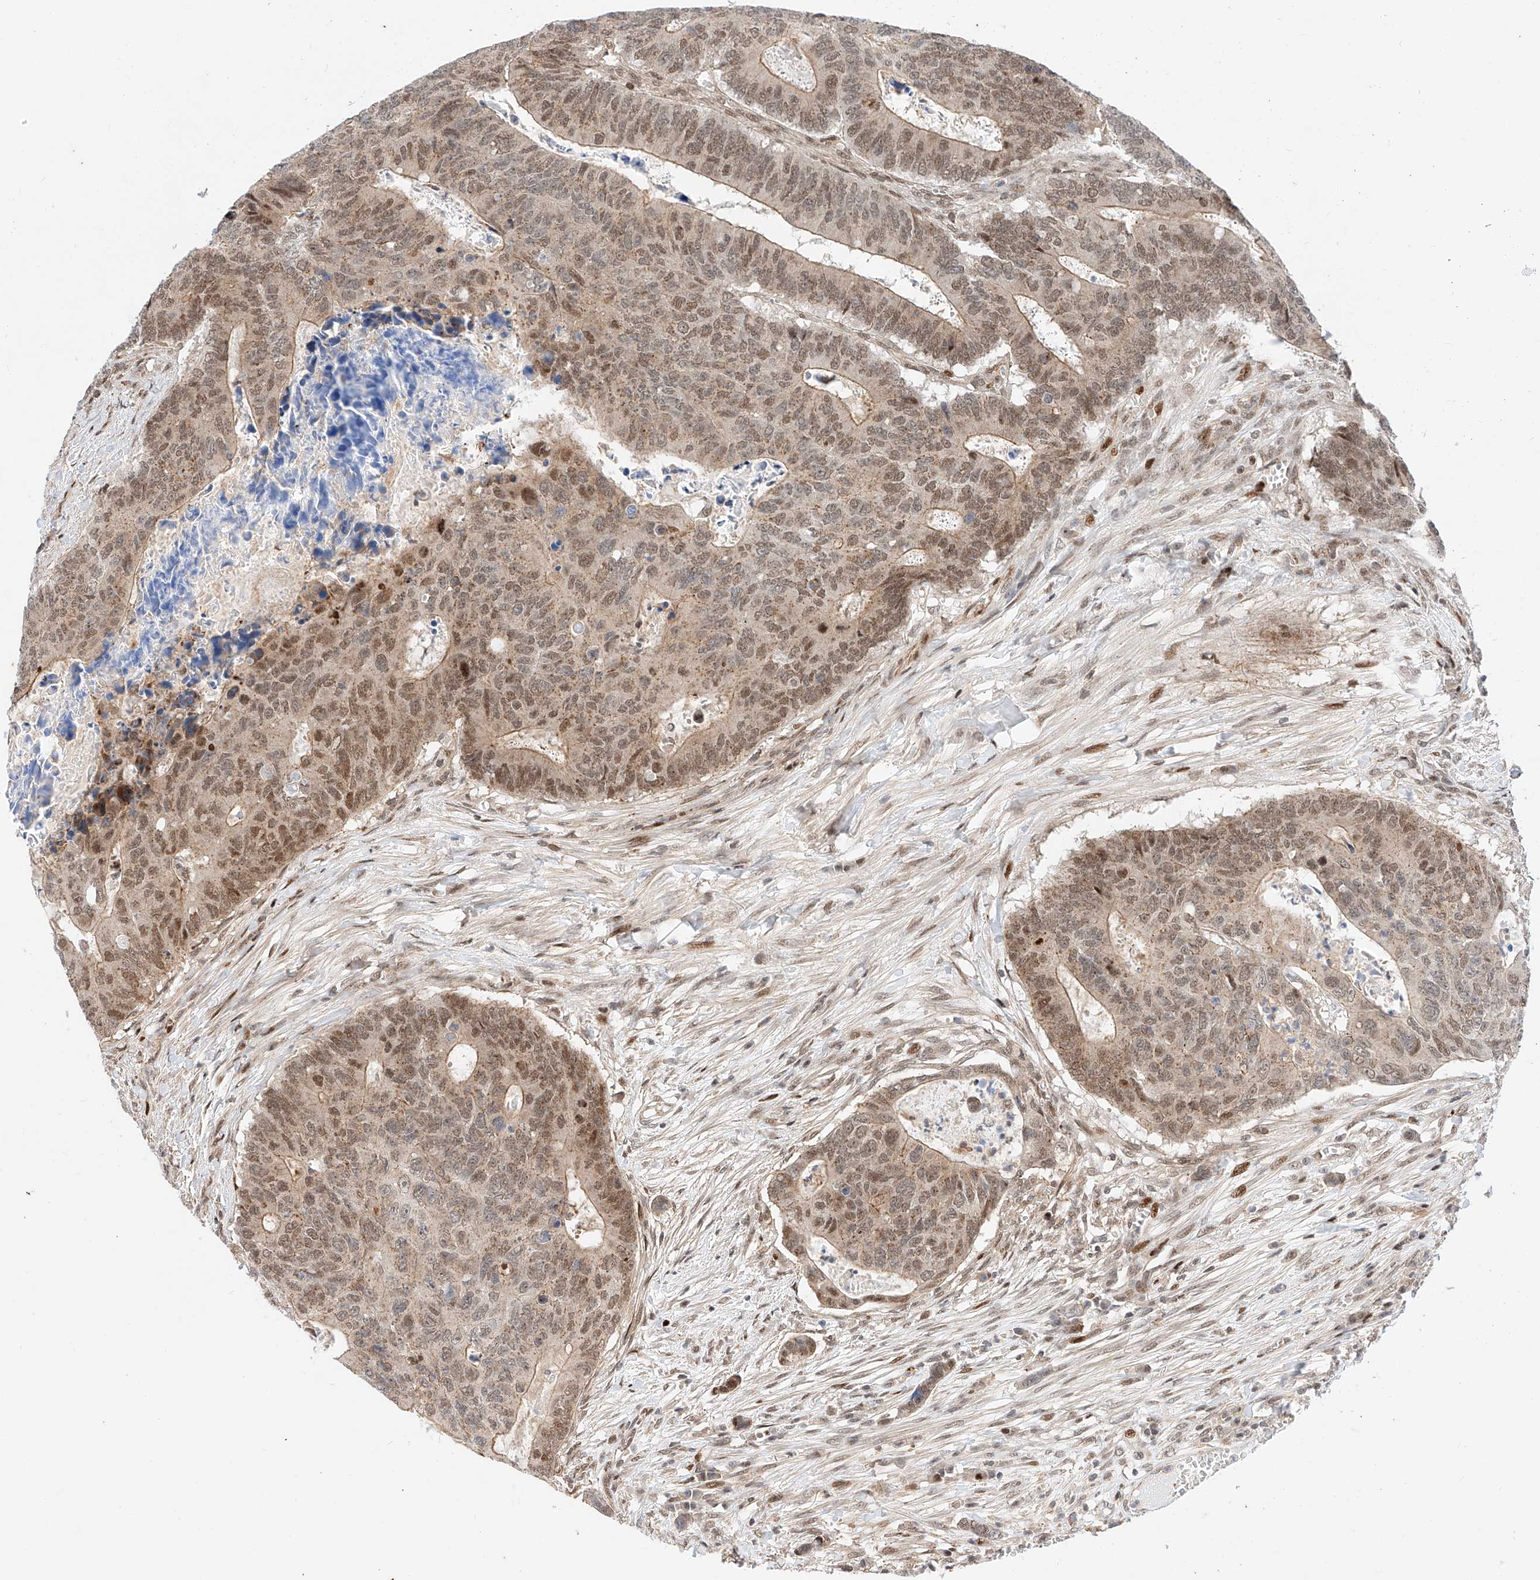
{"staining": {"intensity": "moderate", "quantity": ">75%", "location": "cytoplasmic/membranous,nuclear"}, "tissue": "colorectal cancer", "cell_type": "Tumor cells", "image_type": "cancer", "snomed": [{"axis": "morphology", "description": "Adenocarcinoma, NOS"}, {"axis": "topography", "description": "Colon"}], "caption": "The micrograph displays staining of colorectal cancer (adenocarcinoma), revealing moderate cytoplasmic/membranous and nuclear protein positivity (brown color) within tumor cells. (DAB = brown stain, brightfield microscopy at high magnification).", "gene": "HDAC9", "patient": {"sex": "male", "age": 87}}